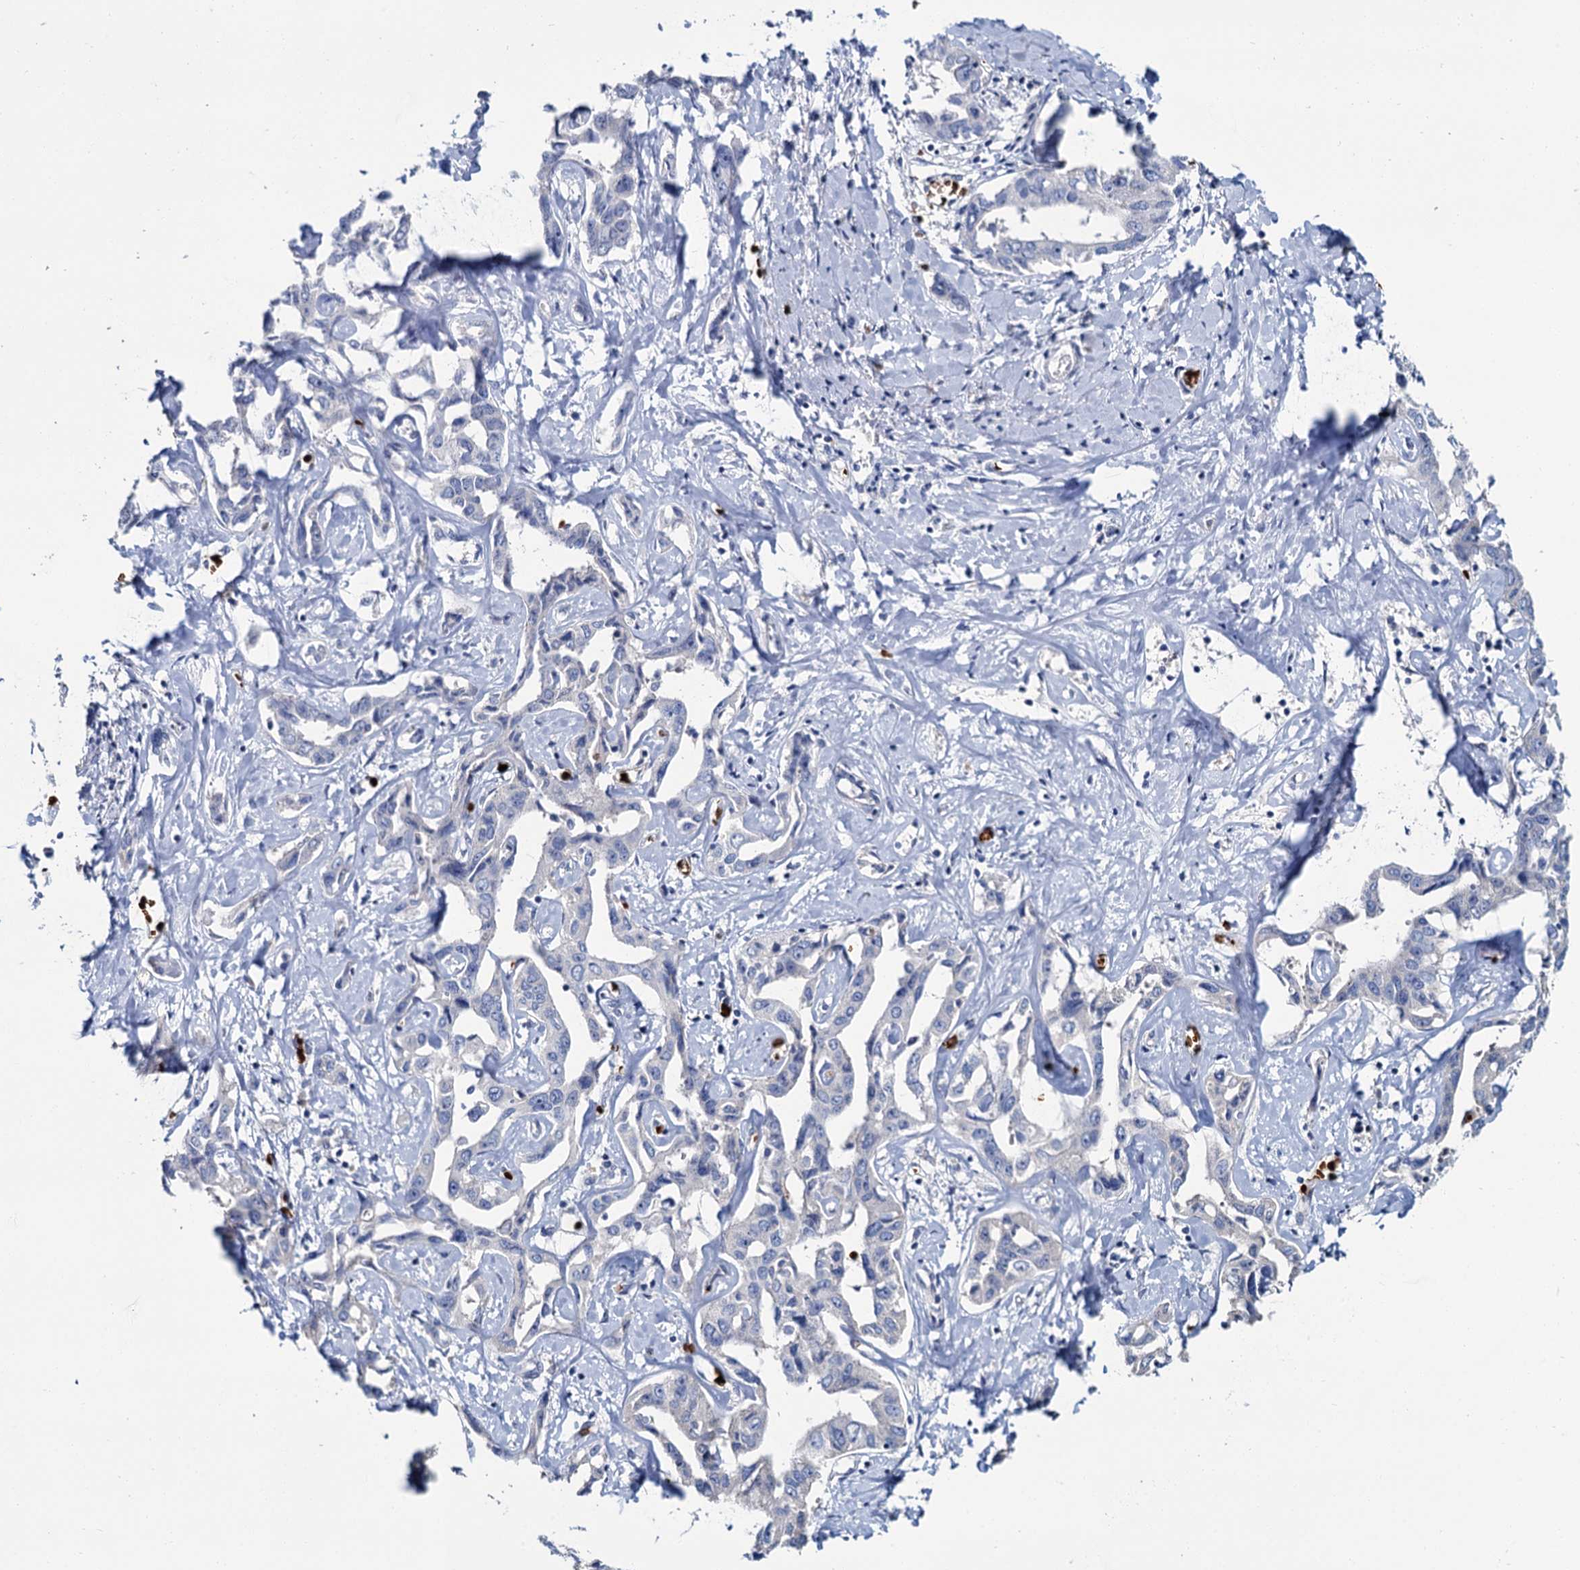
{"staining": {"intensity": "negative", "quantity": "none", "location": "none"}, "tissue": "liver cancer", "cell_type": "Tumor cells", "image_type": "cancer", "snomed": [{"axis": "morphology", "description": "Cholangiocarcinoma"}, {"axis": "topography", "description": "Liver"}], "caption": "Liver cancer was stained to show a protein in brown. There is no significant expression in tumor cells. (IHC, brightfield microscopy, high magnification).", "gene": "ATG2A", "patient": {"sex": "male", "age": 59}}